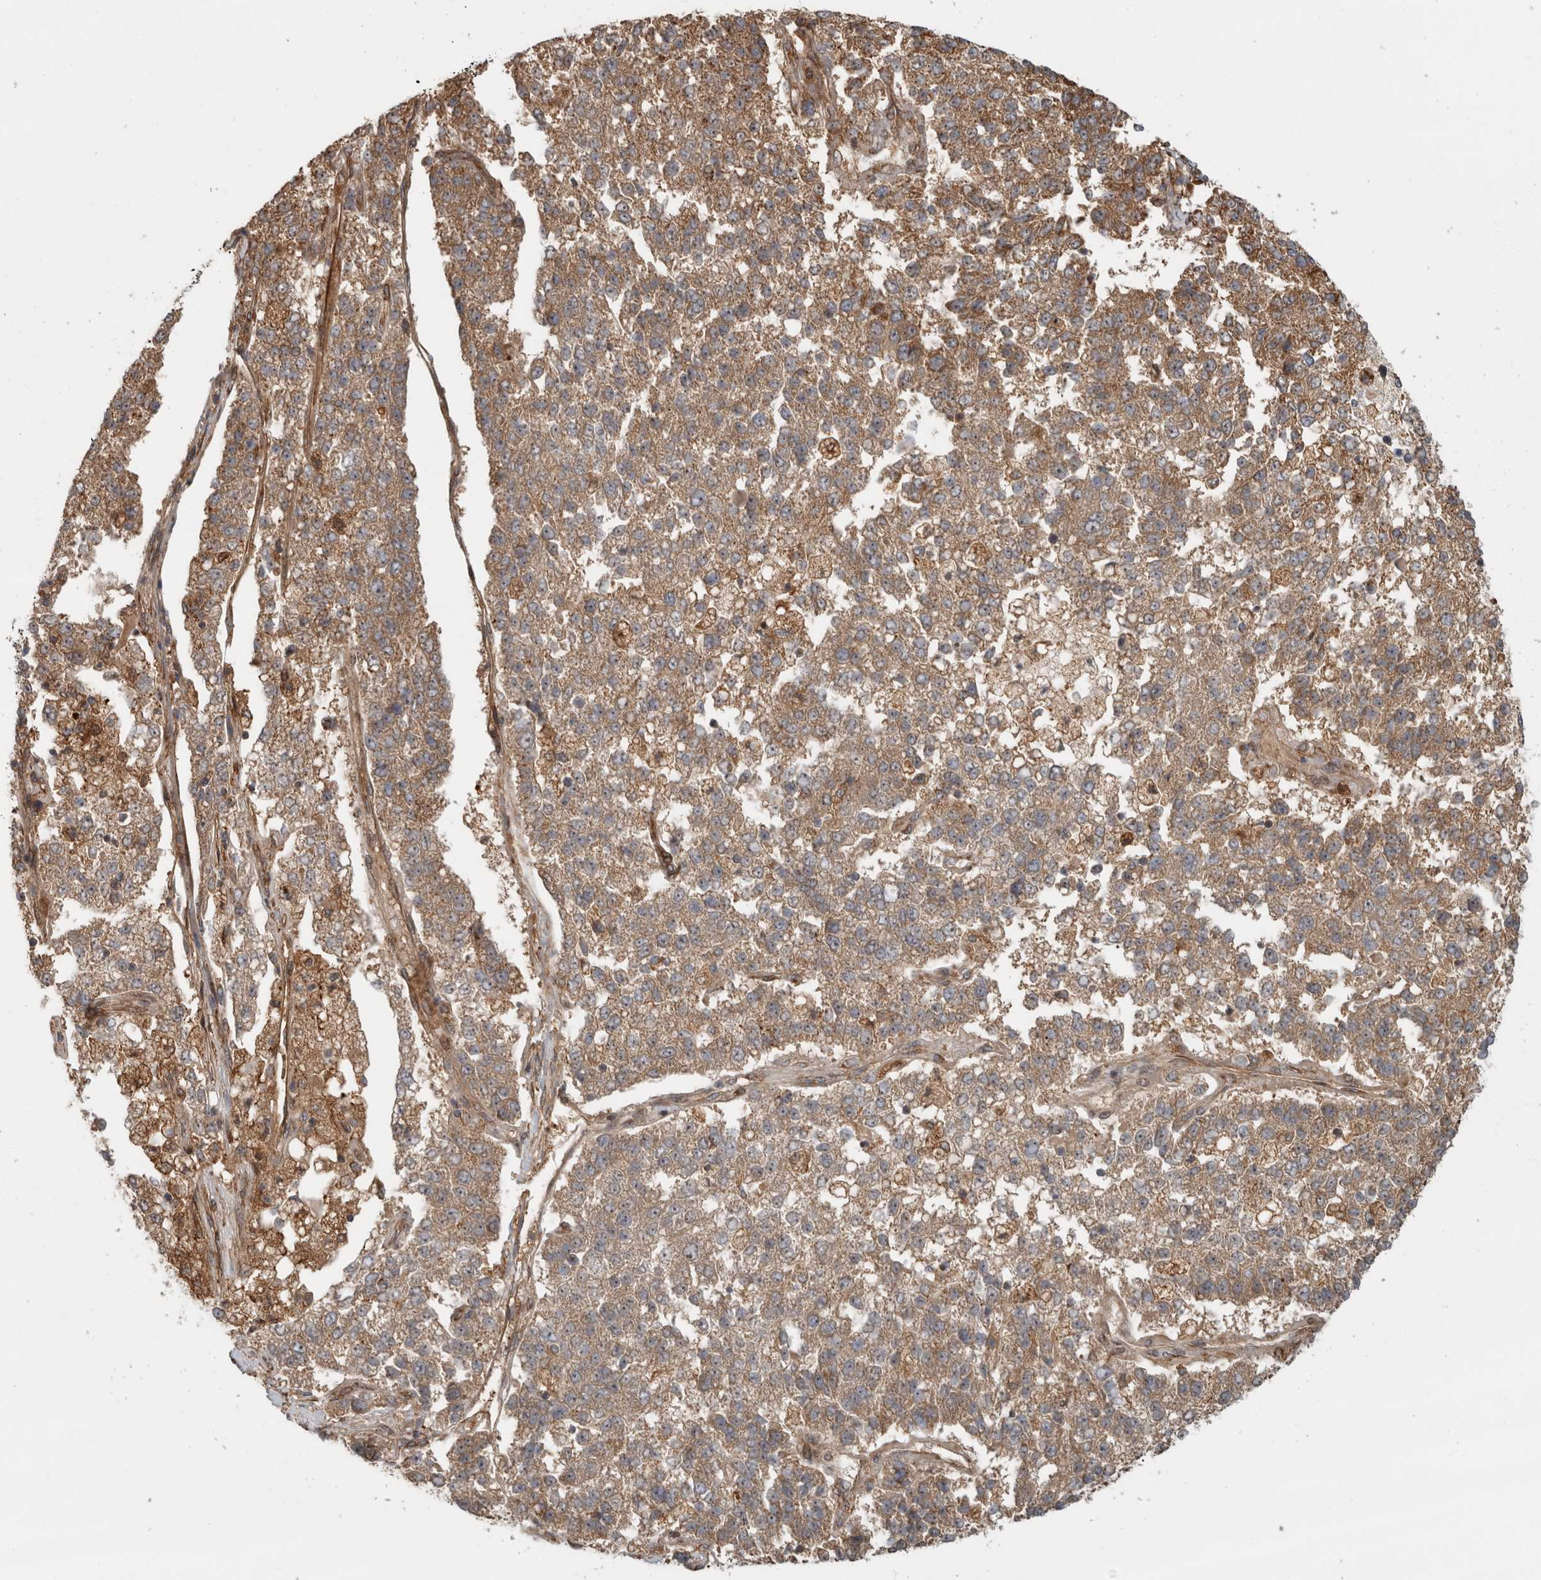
{"staining": {"intensity": "weak", "quantity": ">75%", "location": "cytoplasmic/membranous"}, "tissue": "pancreatic cancer", "cell_type": "Tumor cells", "image_type": "cancer", "snomed": [{"axis": "morphology", "description": "Adenocarcinoma, NOS"}, {"axis": "topography", "description": "Pancreas"}], "caption": "Immunohistochemistry of human adenocarcinoma (pancreatic) exhibits low levels of weak cytoplasmic/membranous staining in approximately >75% of tumor cells. (IHC, brightfield microscopy, high magnification).", "gene": "TUBD1", "patient": {"sex": "female", "age": 61}}